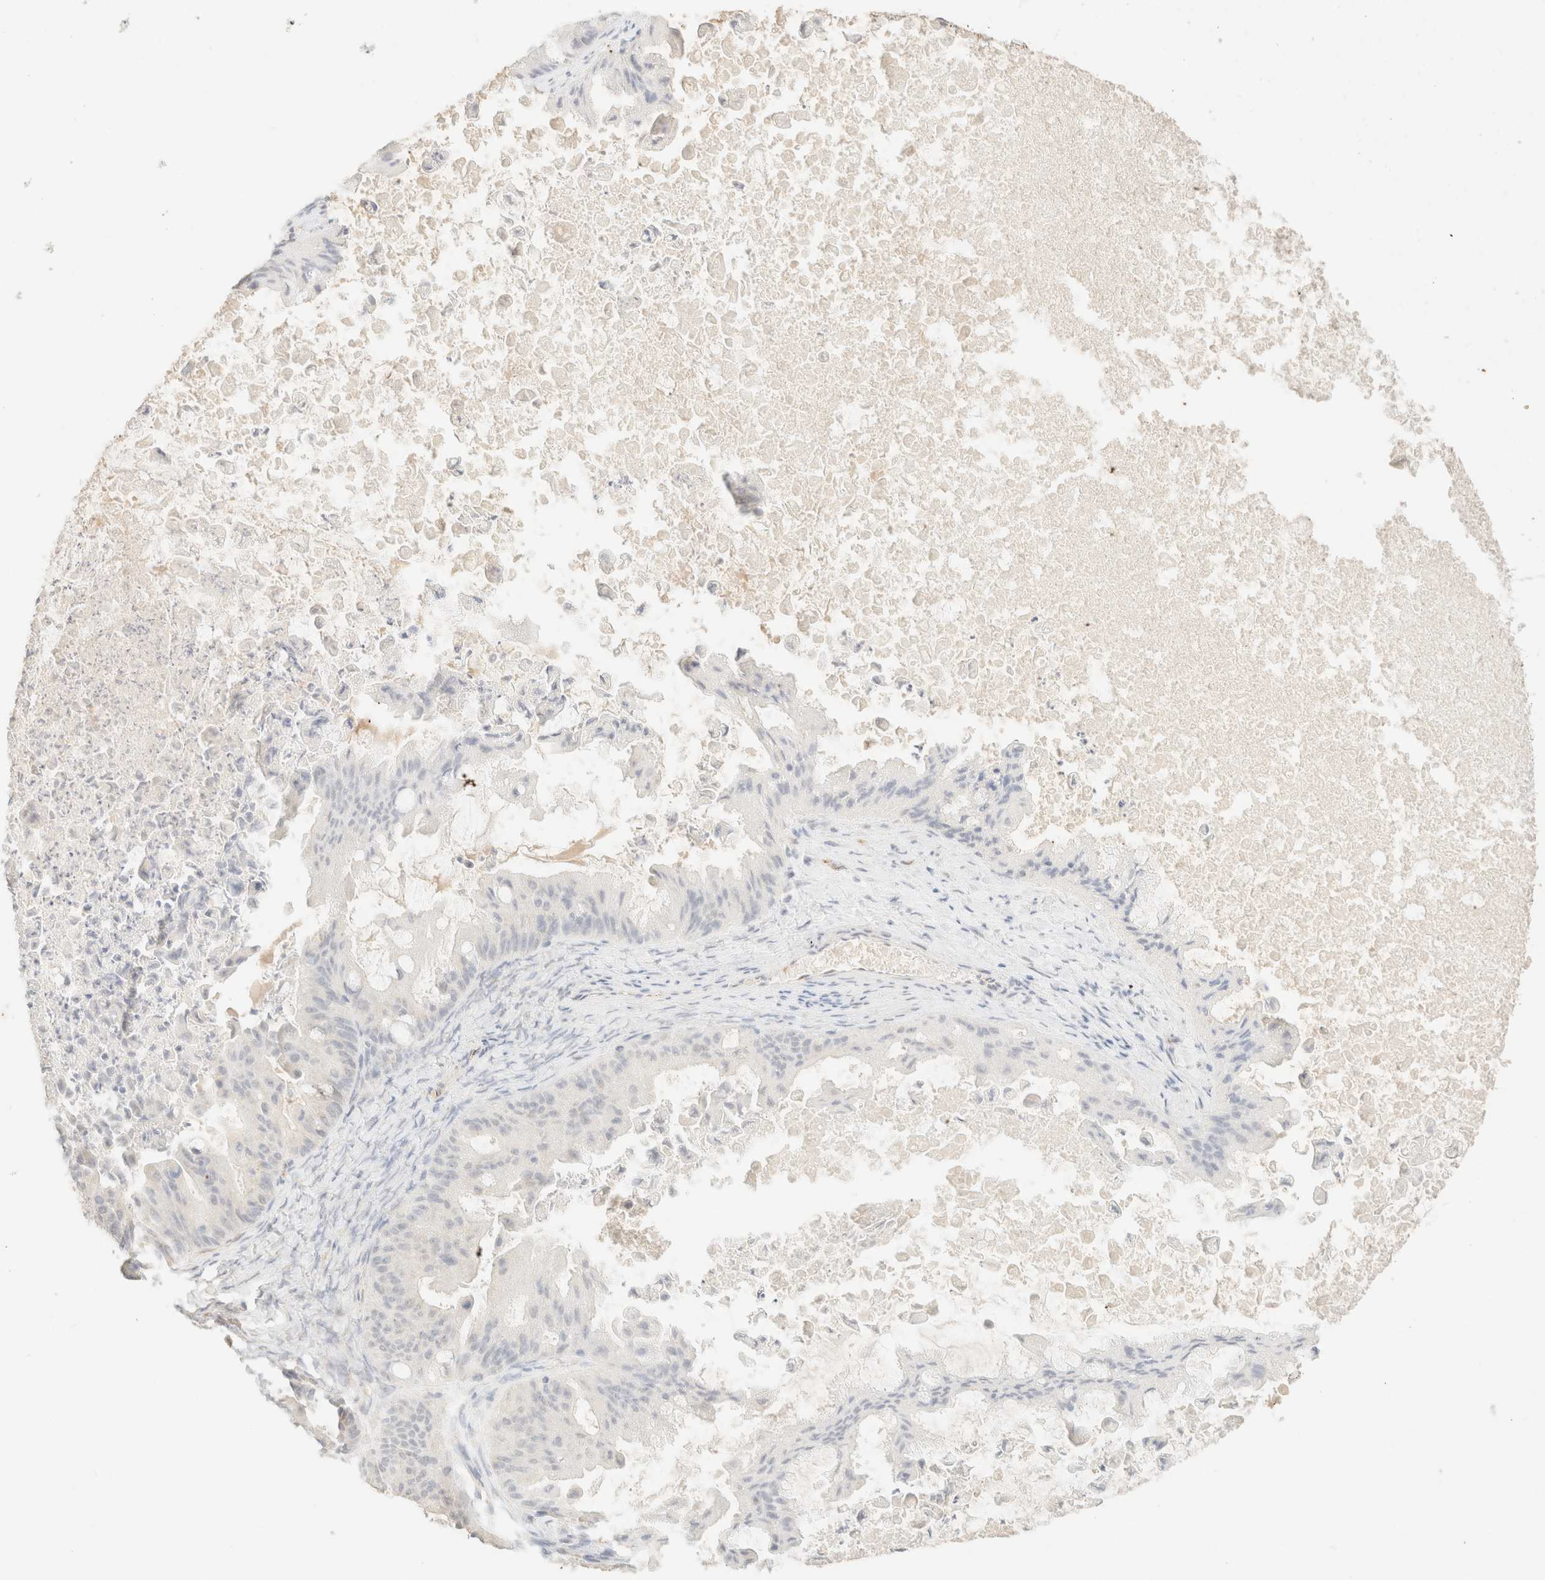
{"staining": {"intensity": "negative", "quantity": "none", "location": "none"}, "tissue": "ovarian cancer", "cell_type": "Tumor cells", "image_type": "cancer", "snomed": [{"axis": "morphology", "description": "Cystadenocarcinoma, mucinous, NOS"}, {"axis": "topography", "description": "Ovary"}], "caption": "Tumor cells are negative for brown protein staining in ovarian cancer.", "gene": "SPARCL1", "patient": {"sex": "female", "age": 37}}